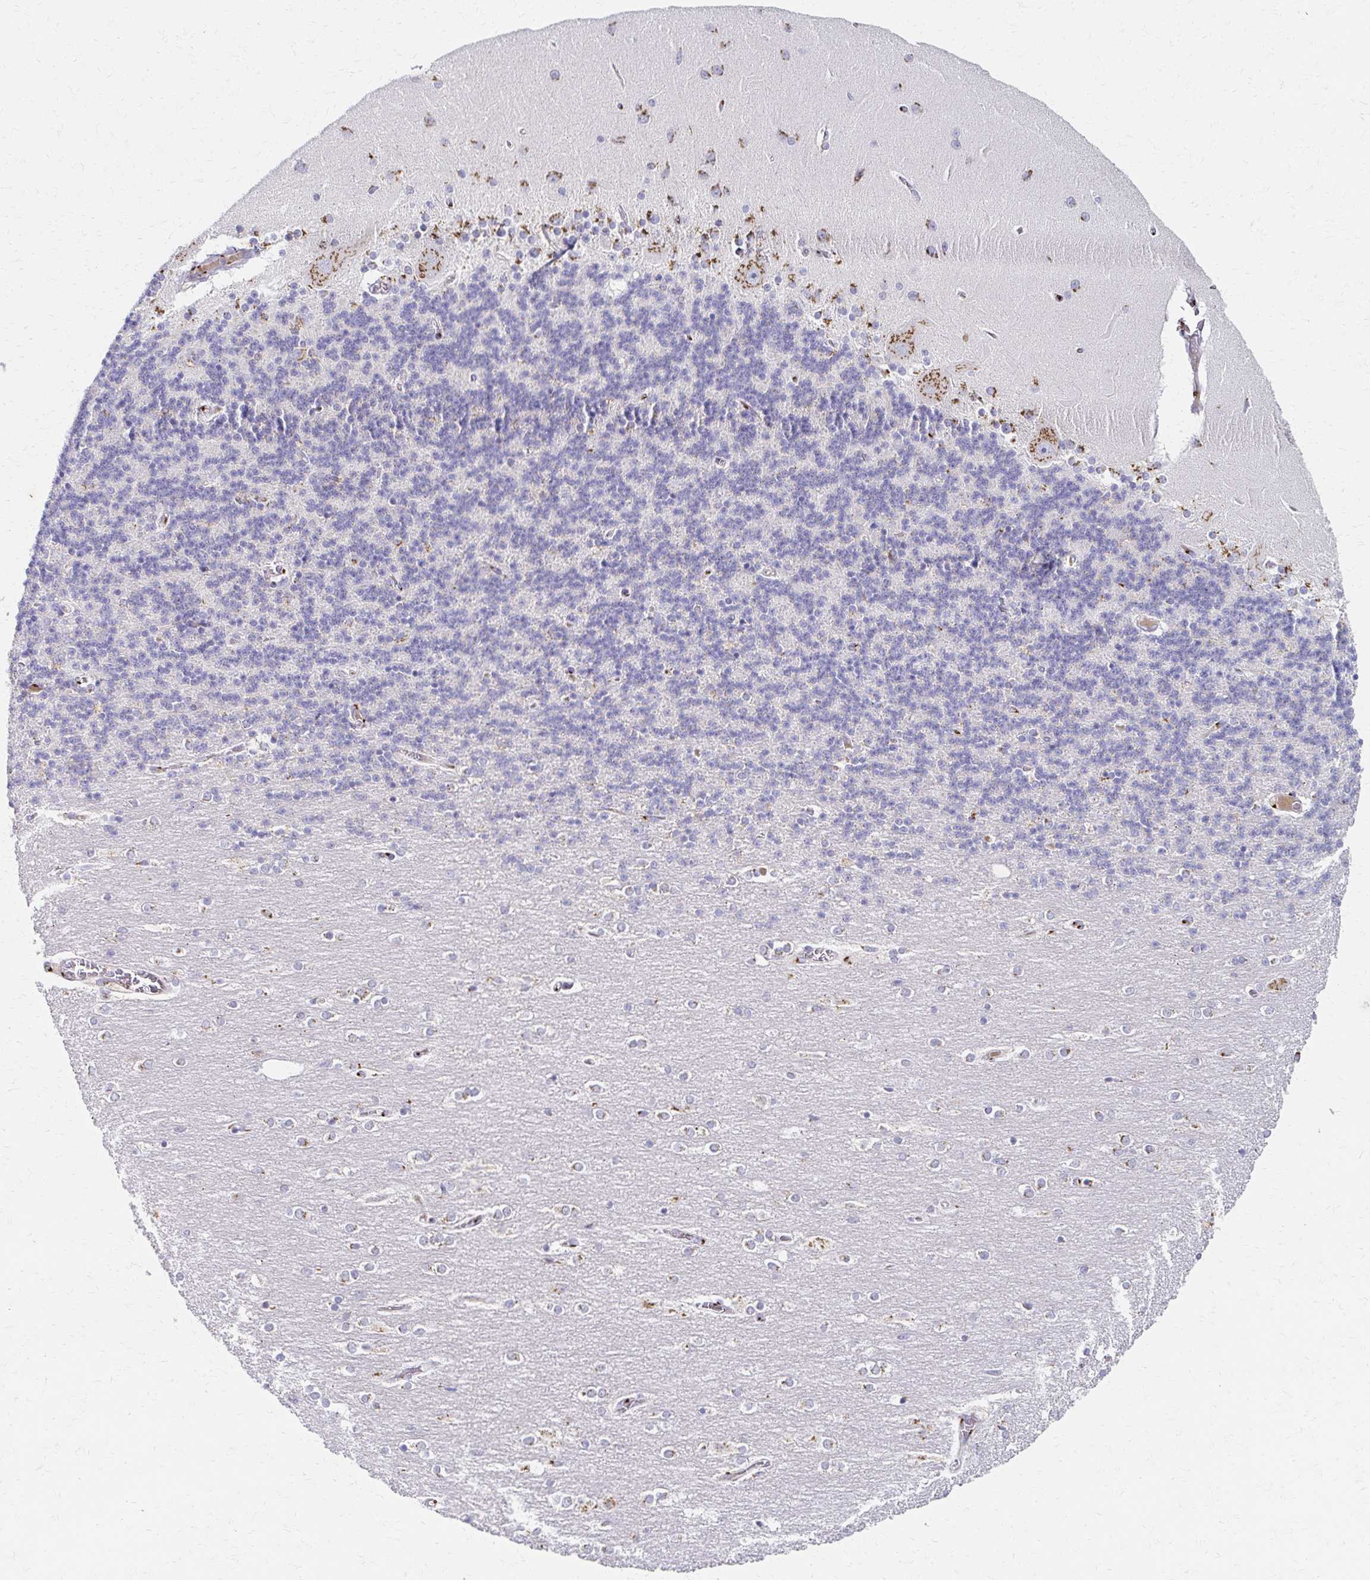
{"staining": {"intensity": "moderate", "quantity": "<25%", "location": "cytoplasmic/membranous"}, "tissue": "cerebellum", "cell_type": "Cells in granular layer", "image_type": "normal", "snomed": [{"axis": "morphology", "description": "Normal tissue, NOS"}, {"axis": "topography", "description": "Cerebellum"}], "caption": "Immunohistochemical staining of unremarkable human cerebellum reveals <25% levels of moderate cytoplasmic/membranous protein staining in about <25% of cells in granular layer. The protein is shown in brown color, while the nuclei are stained blue.", "gene": "ENSG00000254692", "patient": {"sex": "female", "age": 54}}